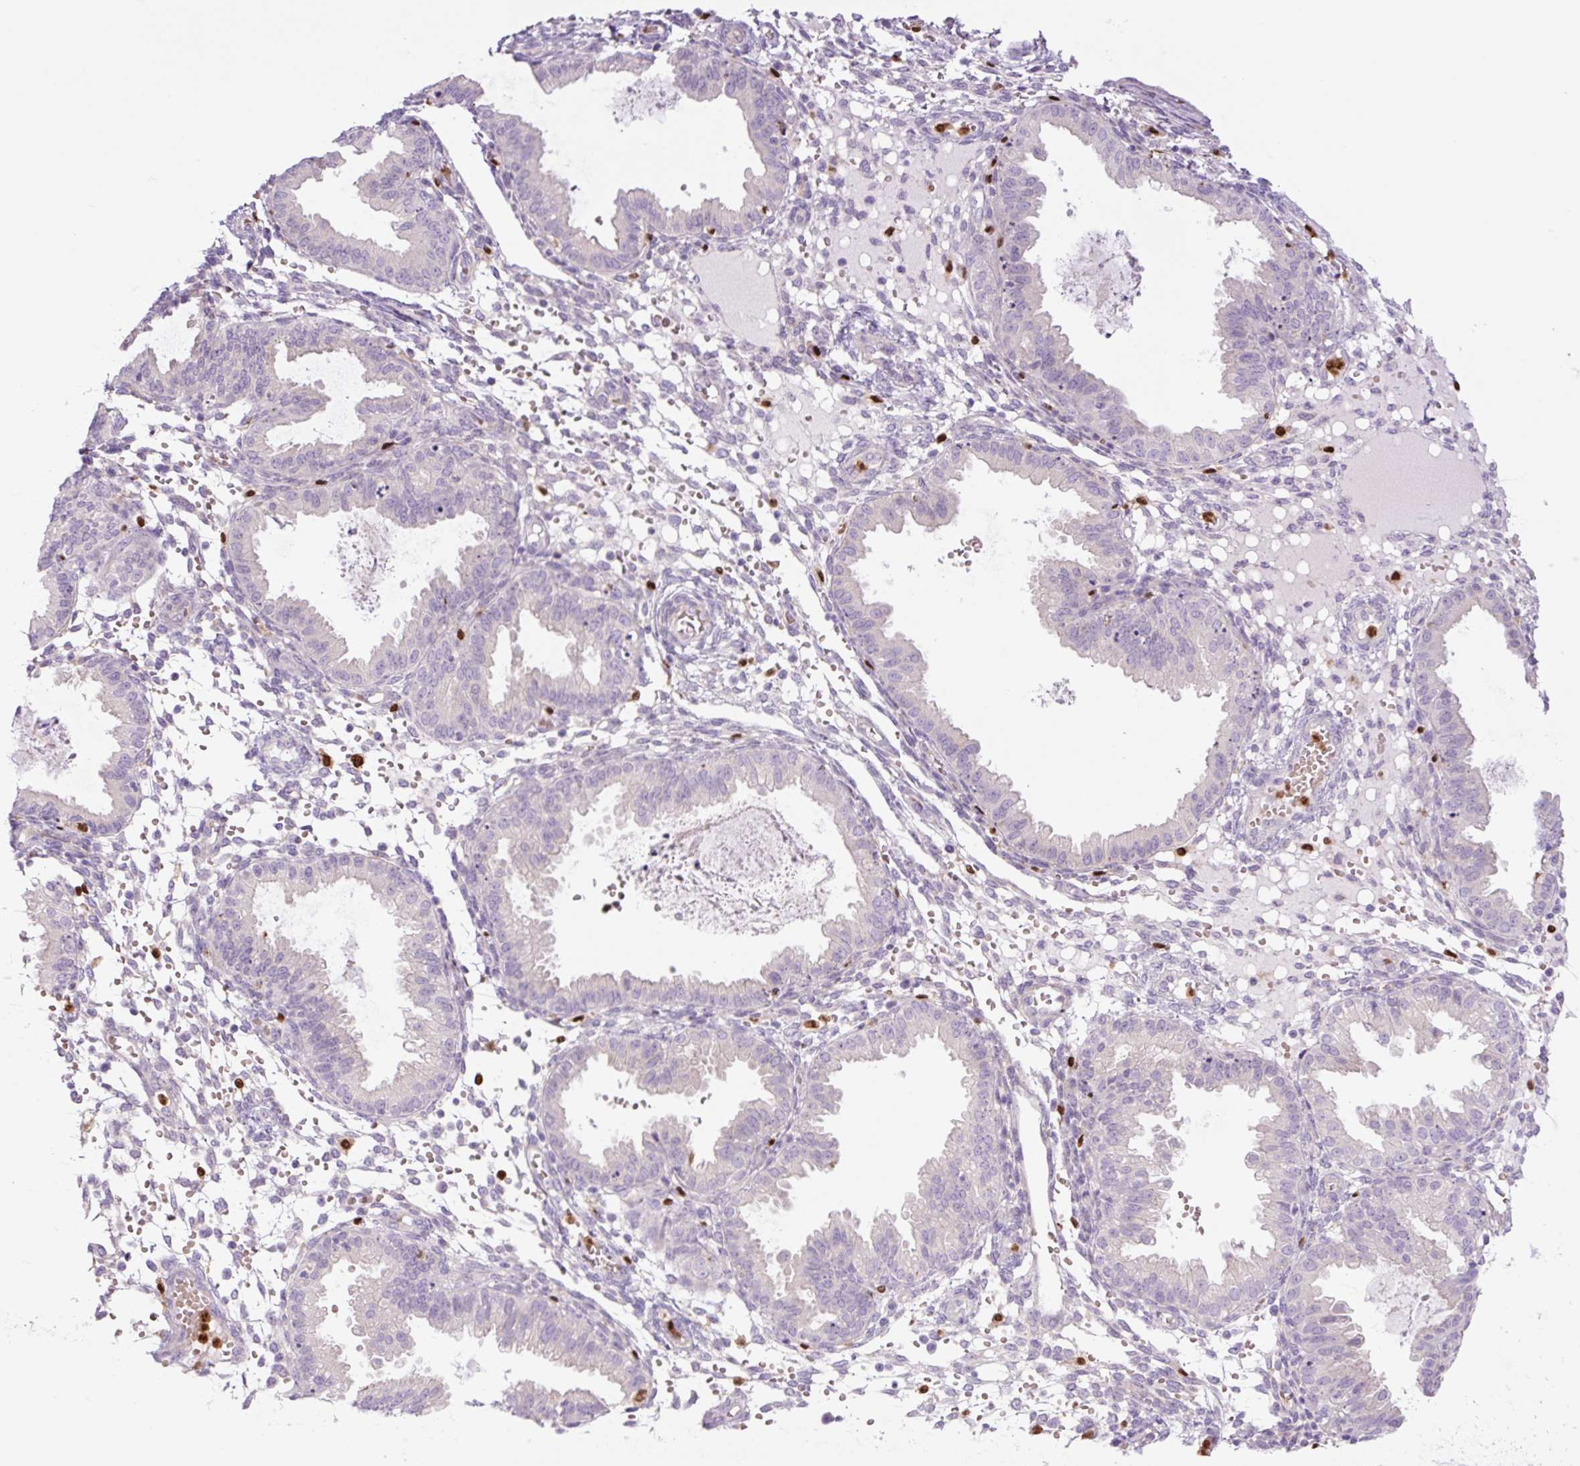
{"staining": {"intensity": "strong", "quantity": "<25%", "location": "nuclear"}, "tissue": "endometrium", "cell_type": "Cells in endometrial stroma", "image_type": "normal", "snomed": [{"axis": "morphology", "description": "Normal tissue, NOS"}, {"axis": "topography", "description": "Endometrium"}], "caption": "The immunohistochemical stain shows strong nuclear expression in cells in endometrial stroma of unremarkable endometrium. The protein is shown in brown color, while the nuclei are stained blue.", "gene": "SPI1", "patient": {"sex": "female", "age": 33}}